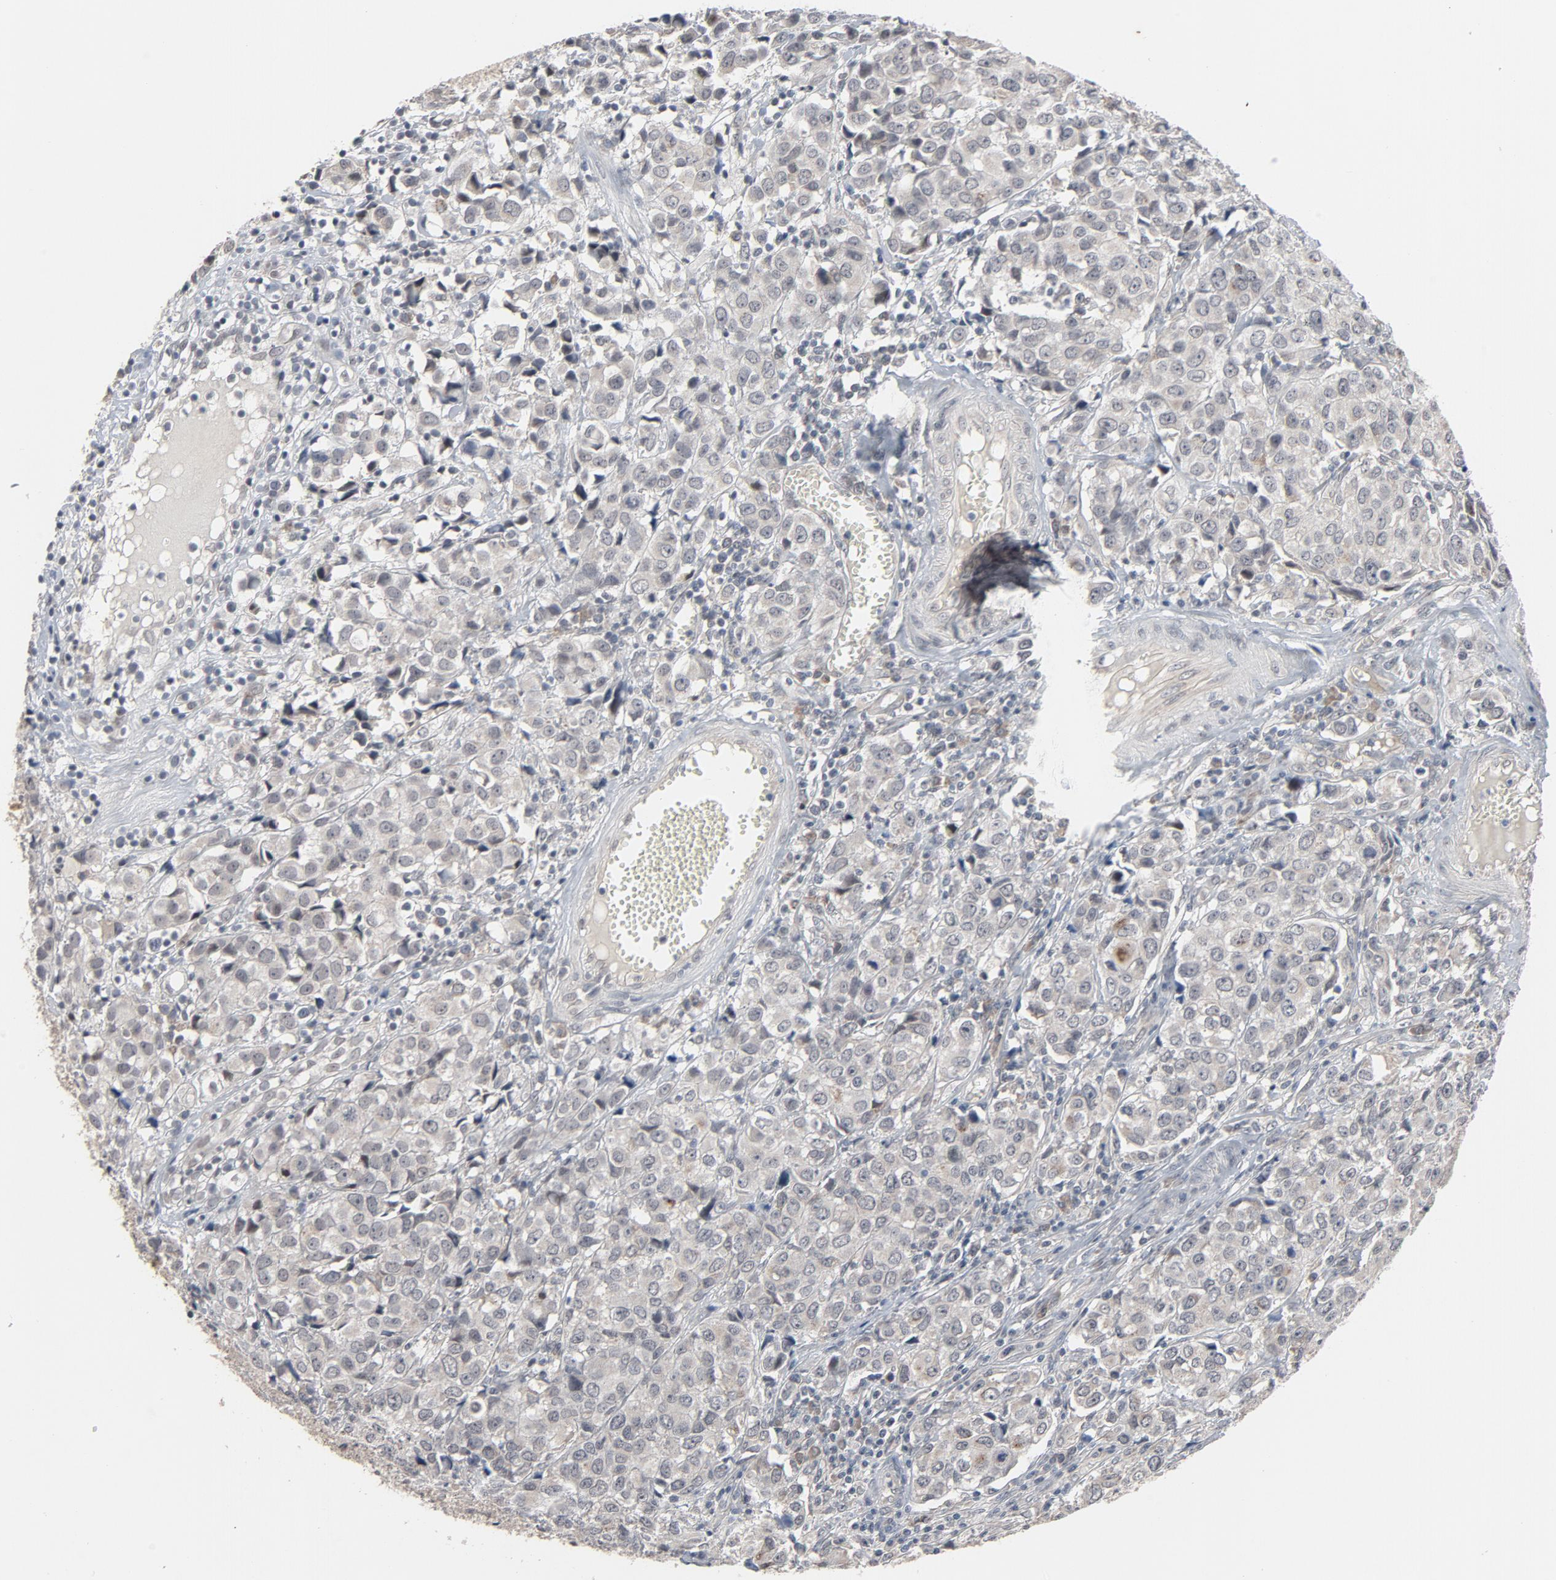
{"staining": {"intensity": "weak", "quantity": ">75%", "location": "cytoplasmic/membranous"}, "tissue": "urothelial cancer", "cell_type": "Tumor cells", "image_type": "cancer", "snomed": [{"axis": "morphology", "description": "Urothelial carcinoma, High grade"}, {"axis": "topography", "description": "Urinary bladder"}], "caption": "Immunohistochemical staining of urothelial cancer demonstrates weak cytoplasmic/membranous protein staining in about >75% of tumor cells. (DAB (3,3'-diaminobenzidine) IHC, brown staining for protein, blue staining for nuclei).", "gene": "MT3", "patient": {"sex": "female", "age": 75}}